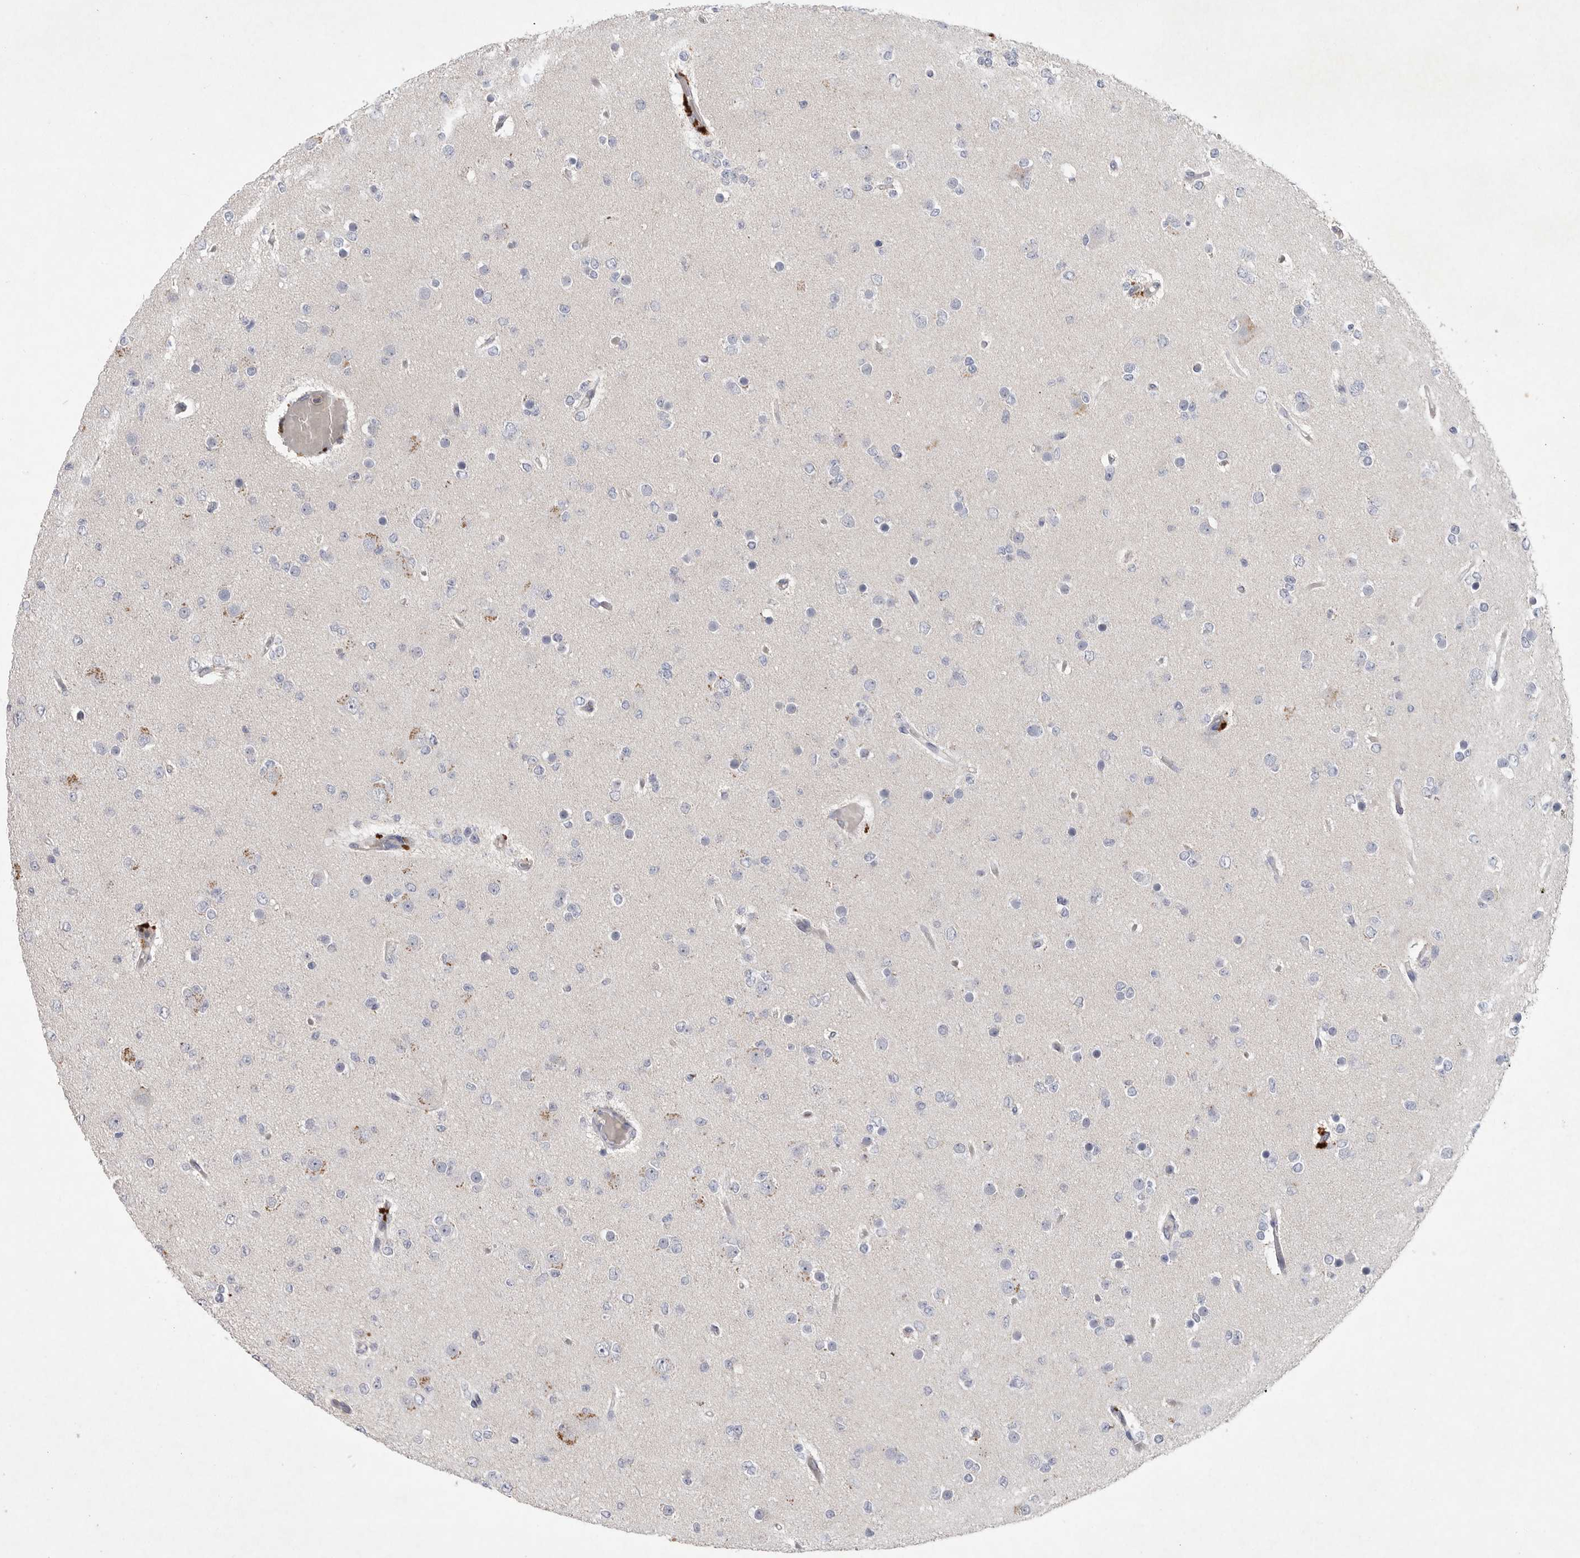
{"staining": {"intensity": "negative", "quantity": "none", "location": "none"}, "tissue": "glioma", "cell_type": "Tumor cells", "image_type": "cancer", "snomed": [{"axis": "morphology", "description": "Glioma, malignant, Low grade"}, {"axis": "topography", "description": "Brain"}], "caption": "Immunohistochemistry photomicrograph of neoplastic tissue: human malignant low-grade glioma stained with DAB shows no significant protein positivity in tumor cells. (DAB IHC with hematoxylin counter stain).", "gene": "TNFSF14", "patient": {"sex": "female", "age": 22}}